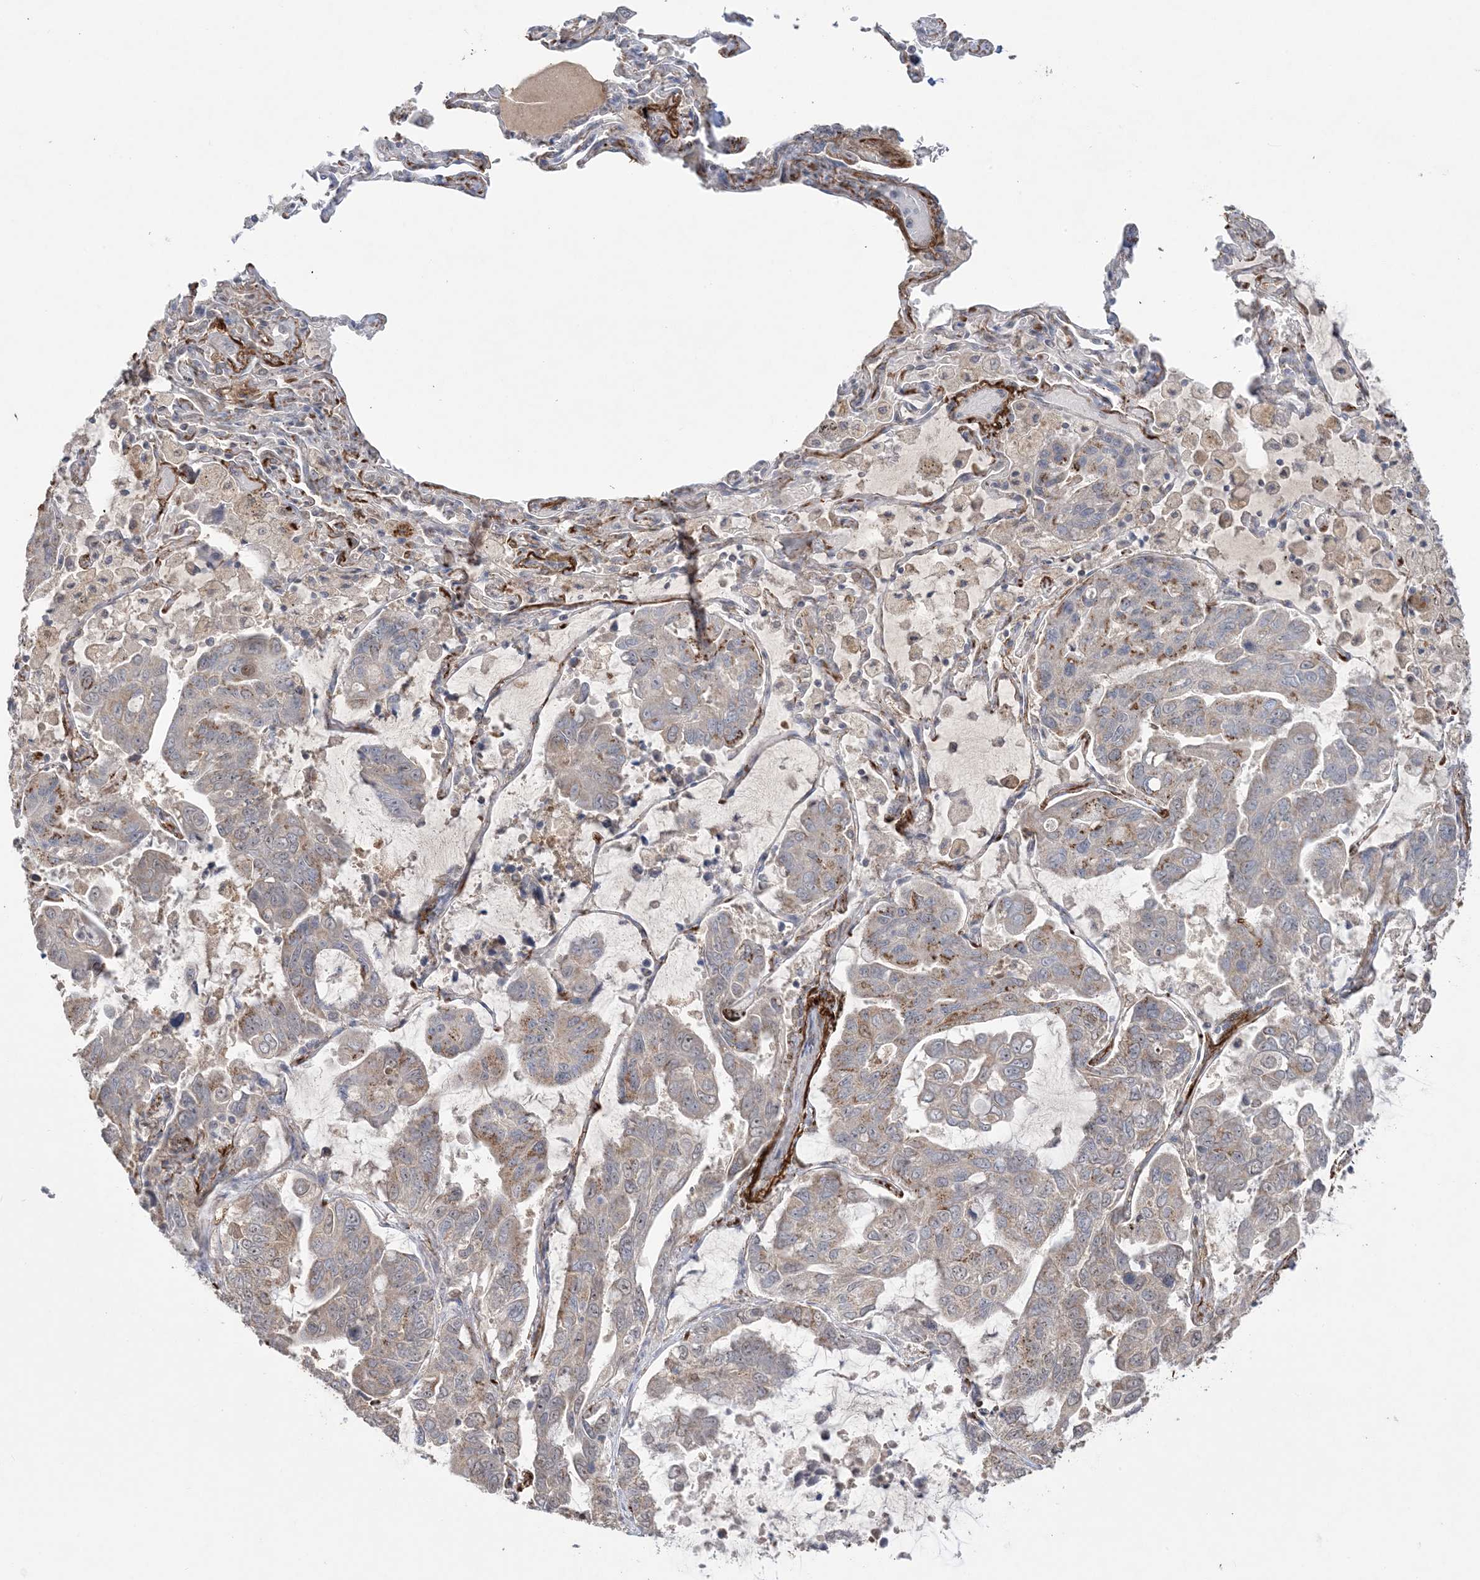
{"staining": {"intensity": "moderate", "quantity": "<25%", "location": "cytoplasmic/membranous"}, "tissue": "lung cancer", "cell_type": "Tumor cells", "image_type": "cancer", "snomed": [{"axis": "morphology", "description": "Adenocarcinoma, NOS"}, {"axis": "topography", "description": "Lung"}], "caption": "Lung adenocarcinoma was stained to show a protein in brown. There is low levels of moderate cytoplasmic/membranous expression in approximately <25% of tumor cells. (brown staining indicates protein expression, while blue staining denotes nuclei).", "gene": "XRN1", "patient": {"sex": "male", "age": 64}}